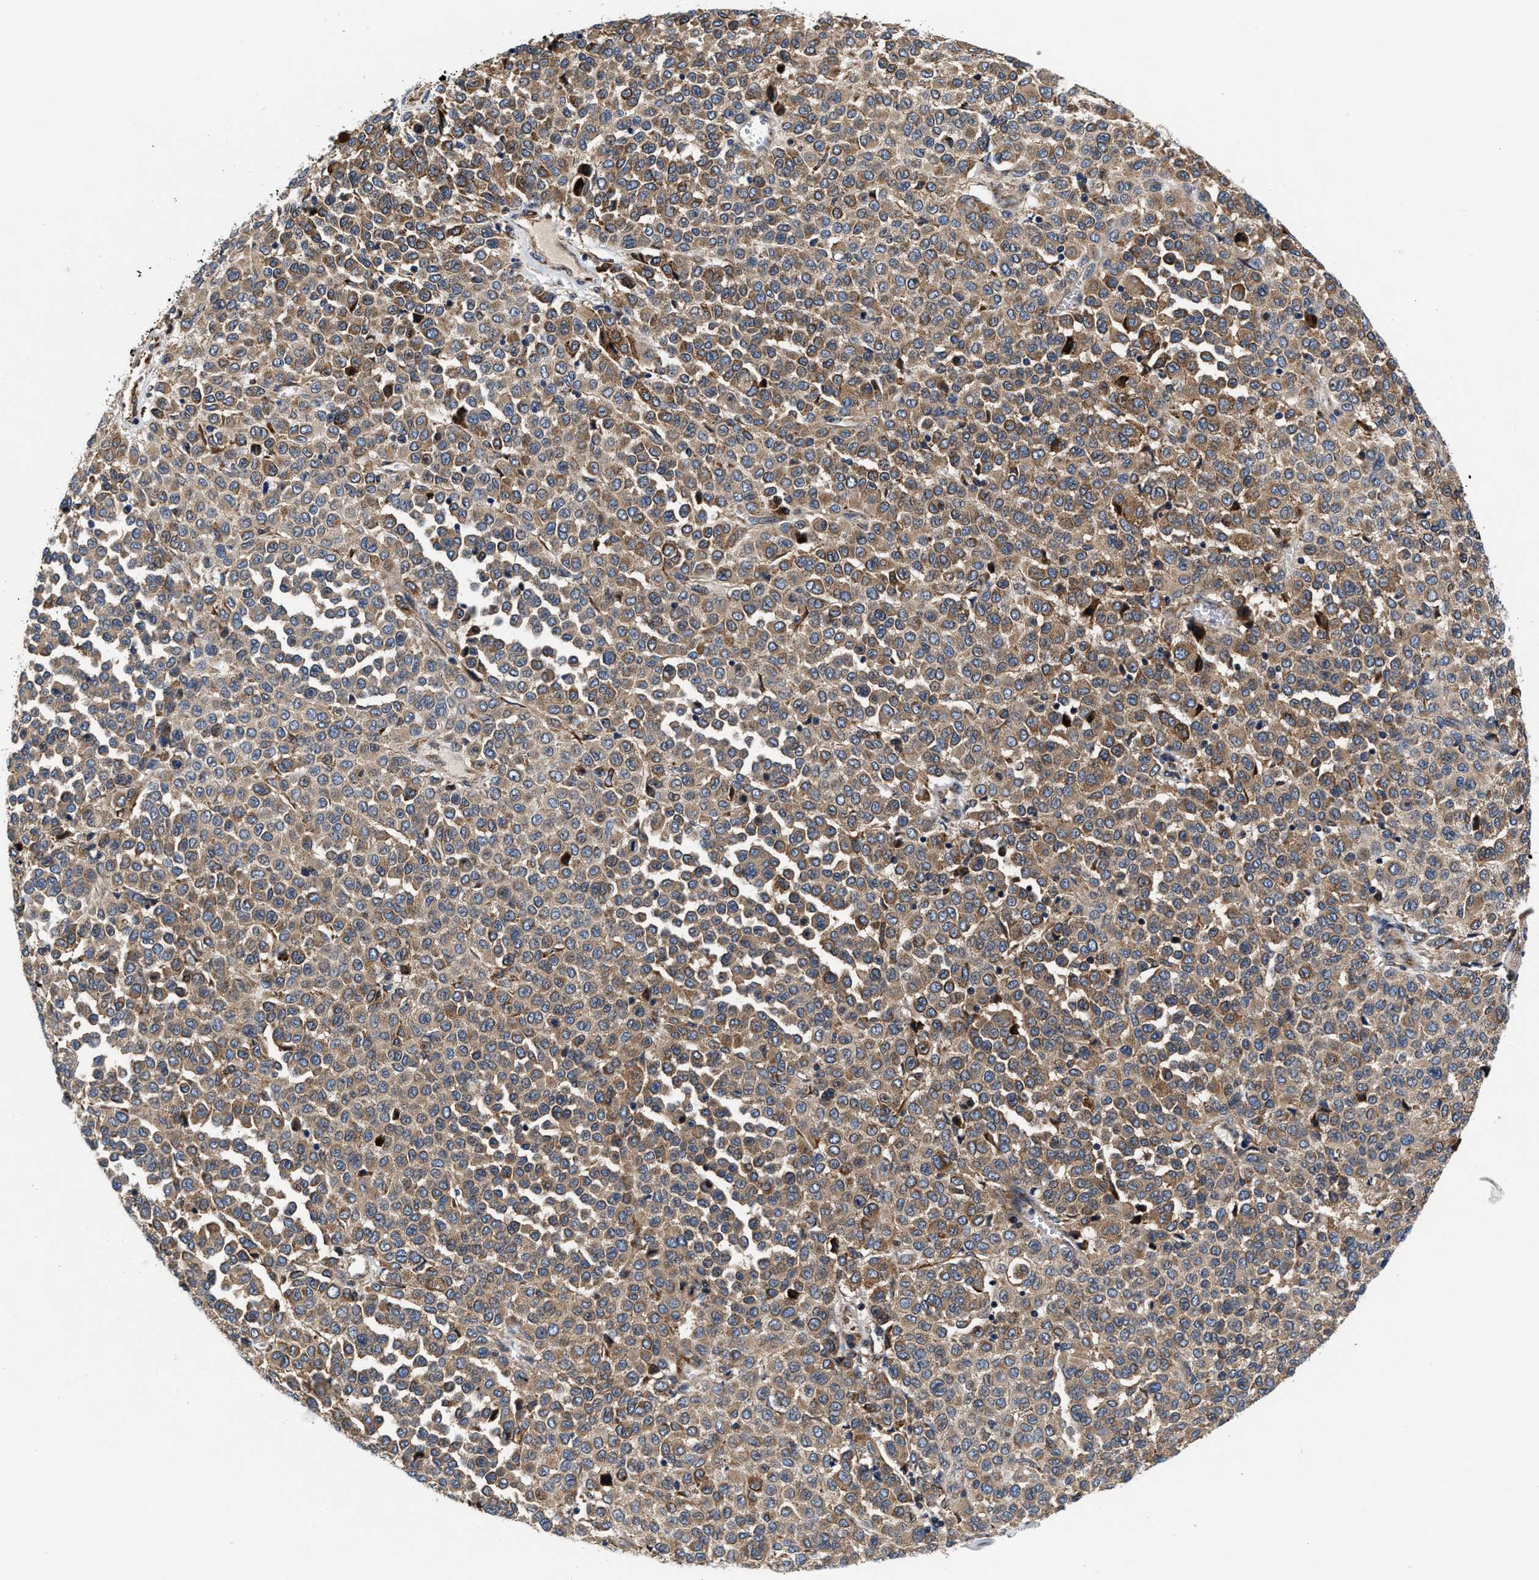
{"staining": {"intensity": "moderate", "quantity": ">75%", "location": "cytoplasmic/membranous"}, "tissue": "melanoma", "cell_type": "Tumor cells", "image_type": "cancer", "snomed": [{"axis": "morphology", "description": "Malignant melanoma, Metastatic site"}, {"axis": "topography", "description": "Pancreas"}], "caption": "A micrograph of human malignant melanoma (metastatic site) stained for a protein exhibits moderate cytoplasmic/membranous brown staining in tumor cells. (IHC, brightfield microscopy, high magnification).", "gene": "SLC12A2", "patient": {"sex": "female", "age": 30}}